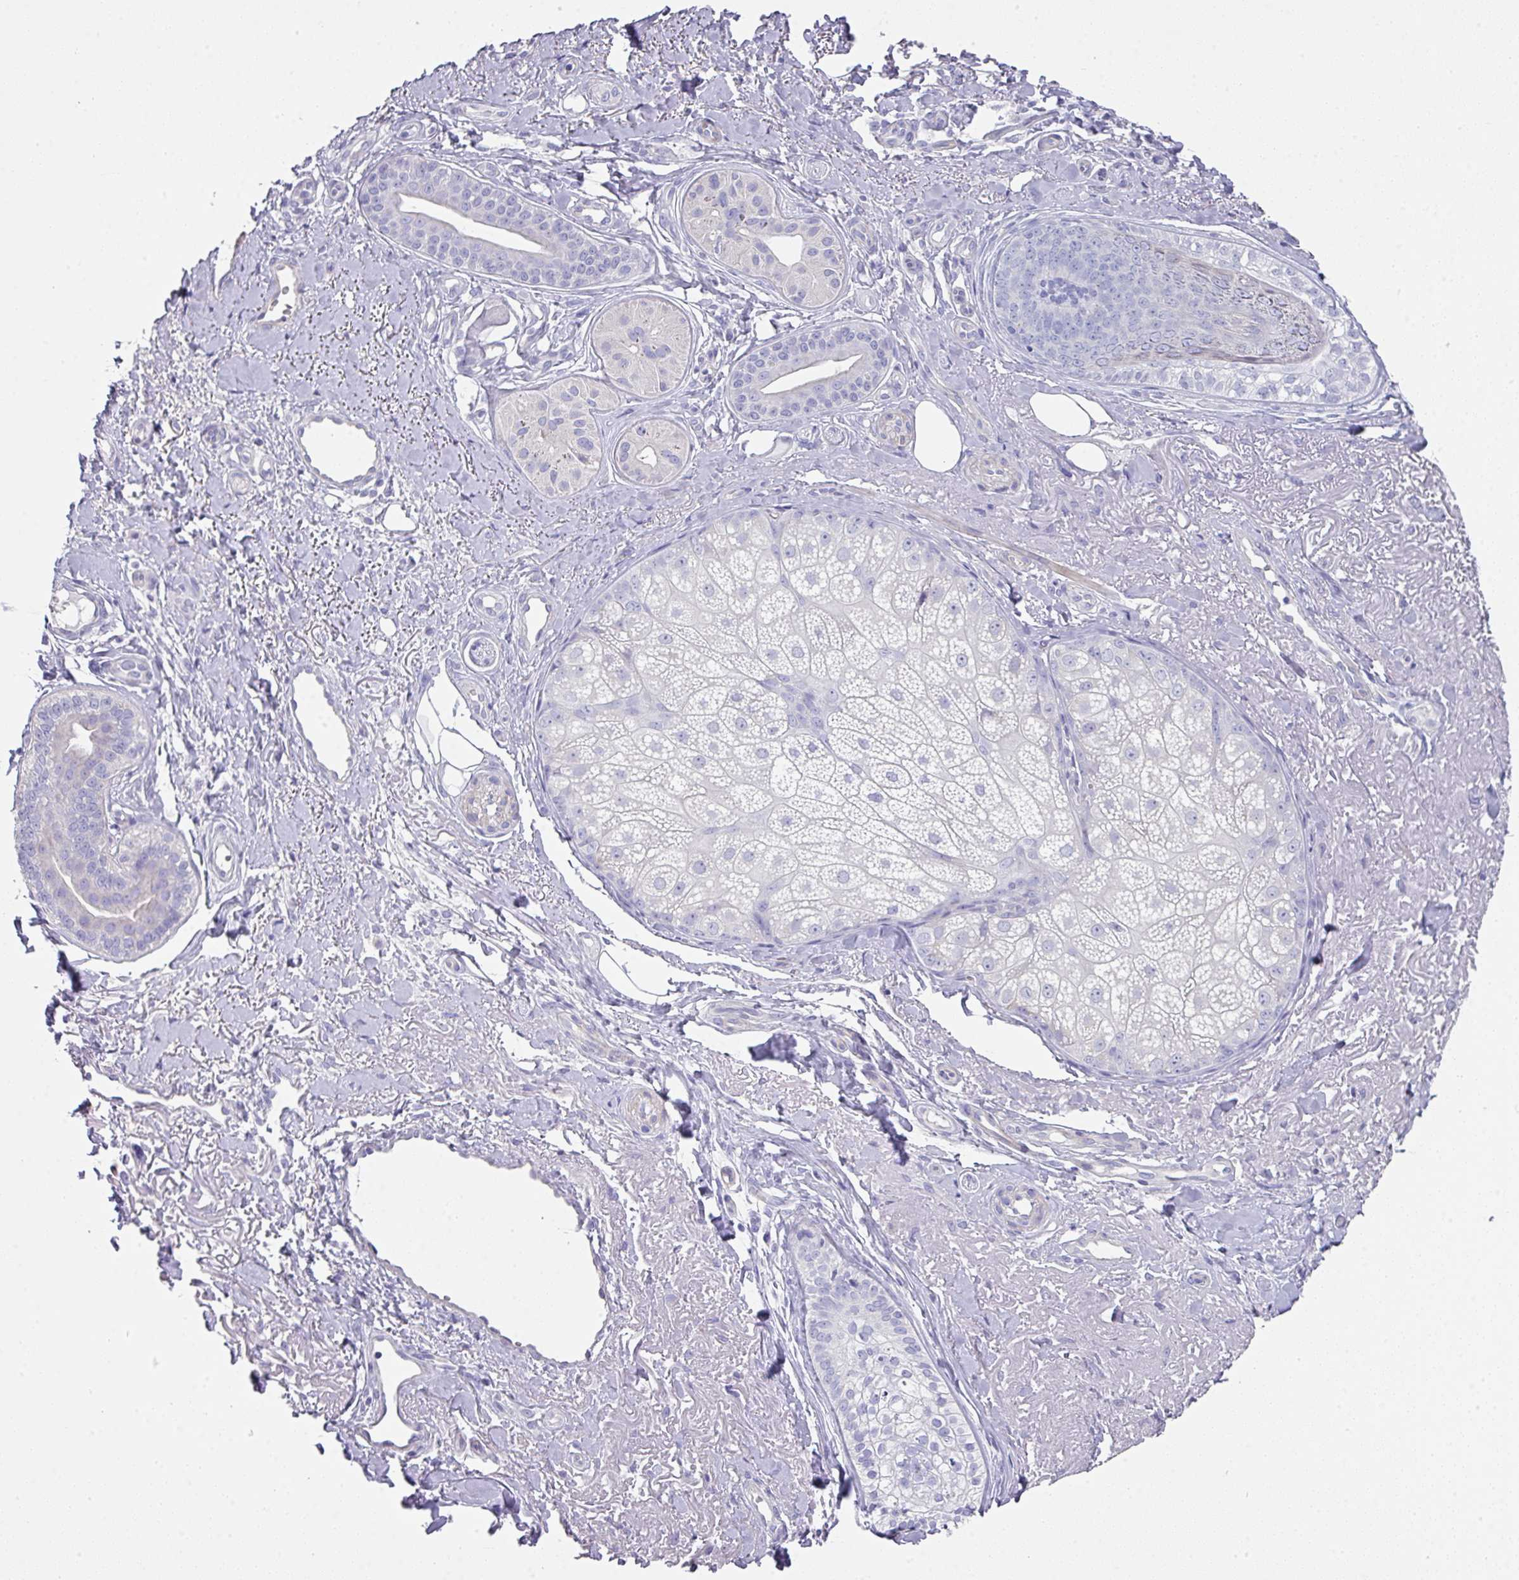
{"staining": {"intensity": "negative", "quantity": "none", "location": "none"}, "tissue": "skin cancer", "cell_type": "Tumor cells", "image_type": "cancer", "snomed": [{"axis": "morphology", "description": "Squamous cell carcinoma, NOS"}, {"axis": "topography", "description": "Skin"}], "caption": "Immunohistochemistry (IHC) of human skin cancer (squamous cell carcinoma) shows no positivity in tumor cells.", "gene": "GLI4", "patient": {"sex": "male", "age": 86}}